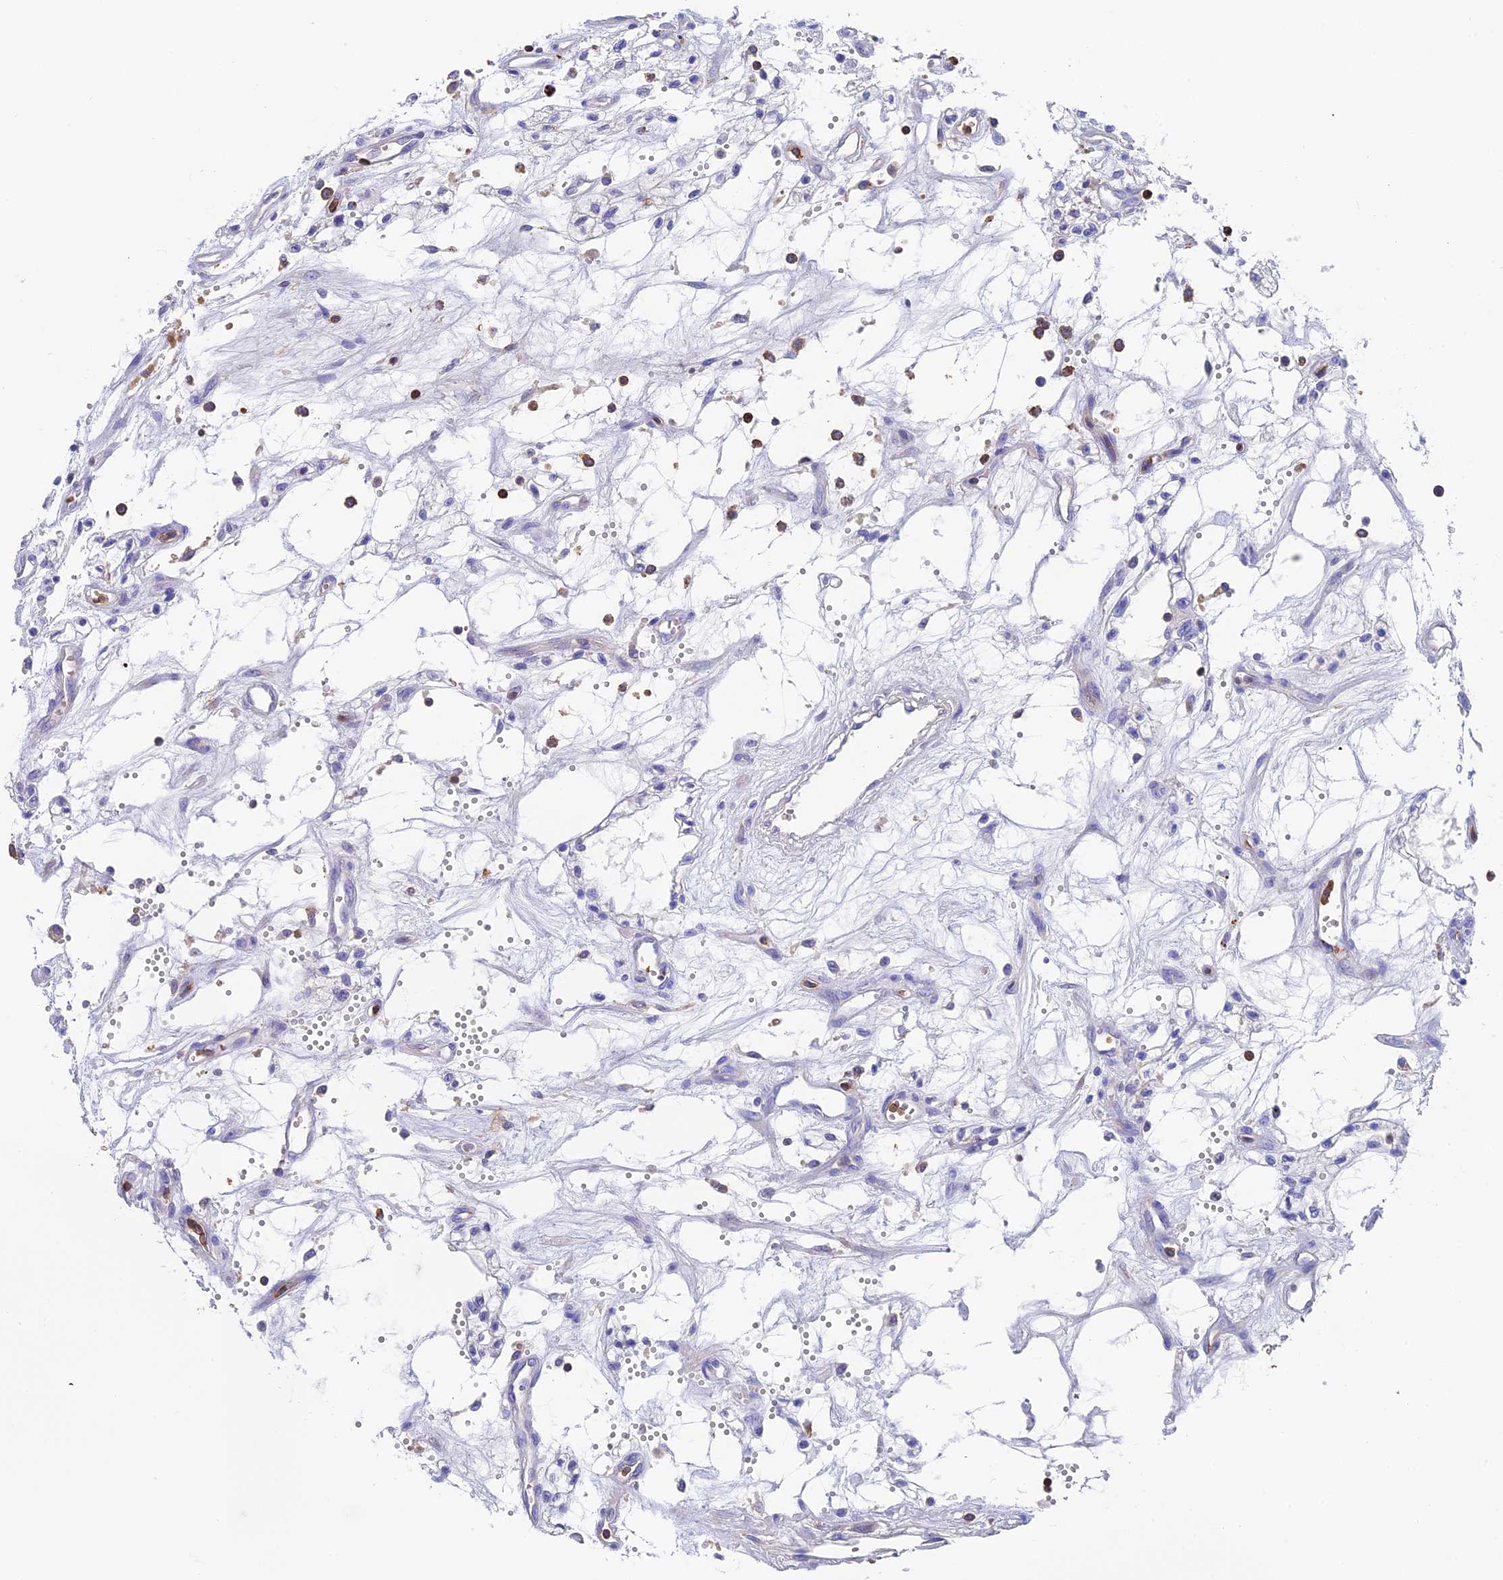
{"staining": {"intensity": "negative", "quantity": "none", "location": "none"}, "tissue": "renal cancer", "cell_type": "Tumor cells", "image_type": "cancer", "snomed": [{"axis": "morphology", "description": "Adenocarcinoma, NOS"}, {"axis": "topography", "description": "Kidney"}], "caption": "This is a photomicrograph of immunohistochemistry (IHC) staining of renal cancer (adenocarcinoma), which shows no positivity in tumor cells. The staining was performed using DAB (3,3'-diaminobenzidine) to visualize the protein expression in brown, while the nuclei were stained in blue with hematoxylin (Magnification: 20x).", "gene": "ADAT1", "patient": {"sex": "male", "age": 59}}